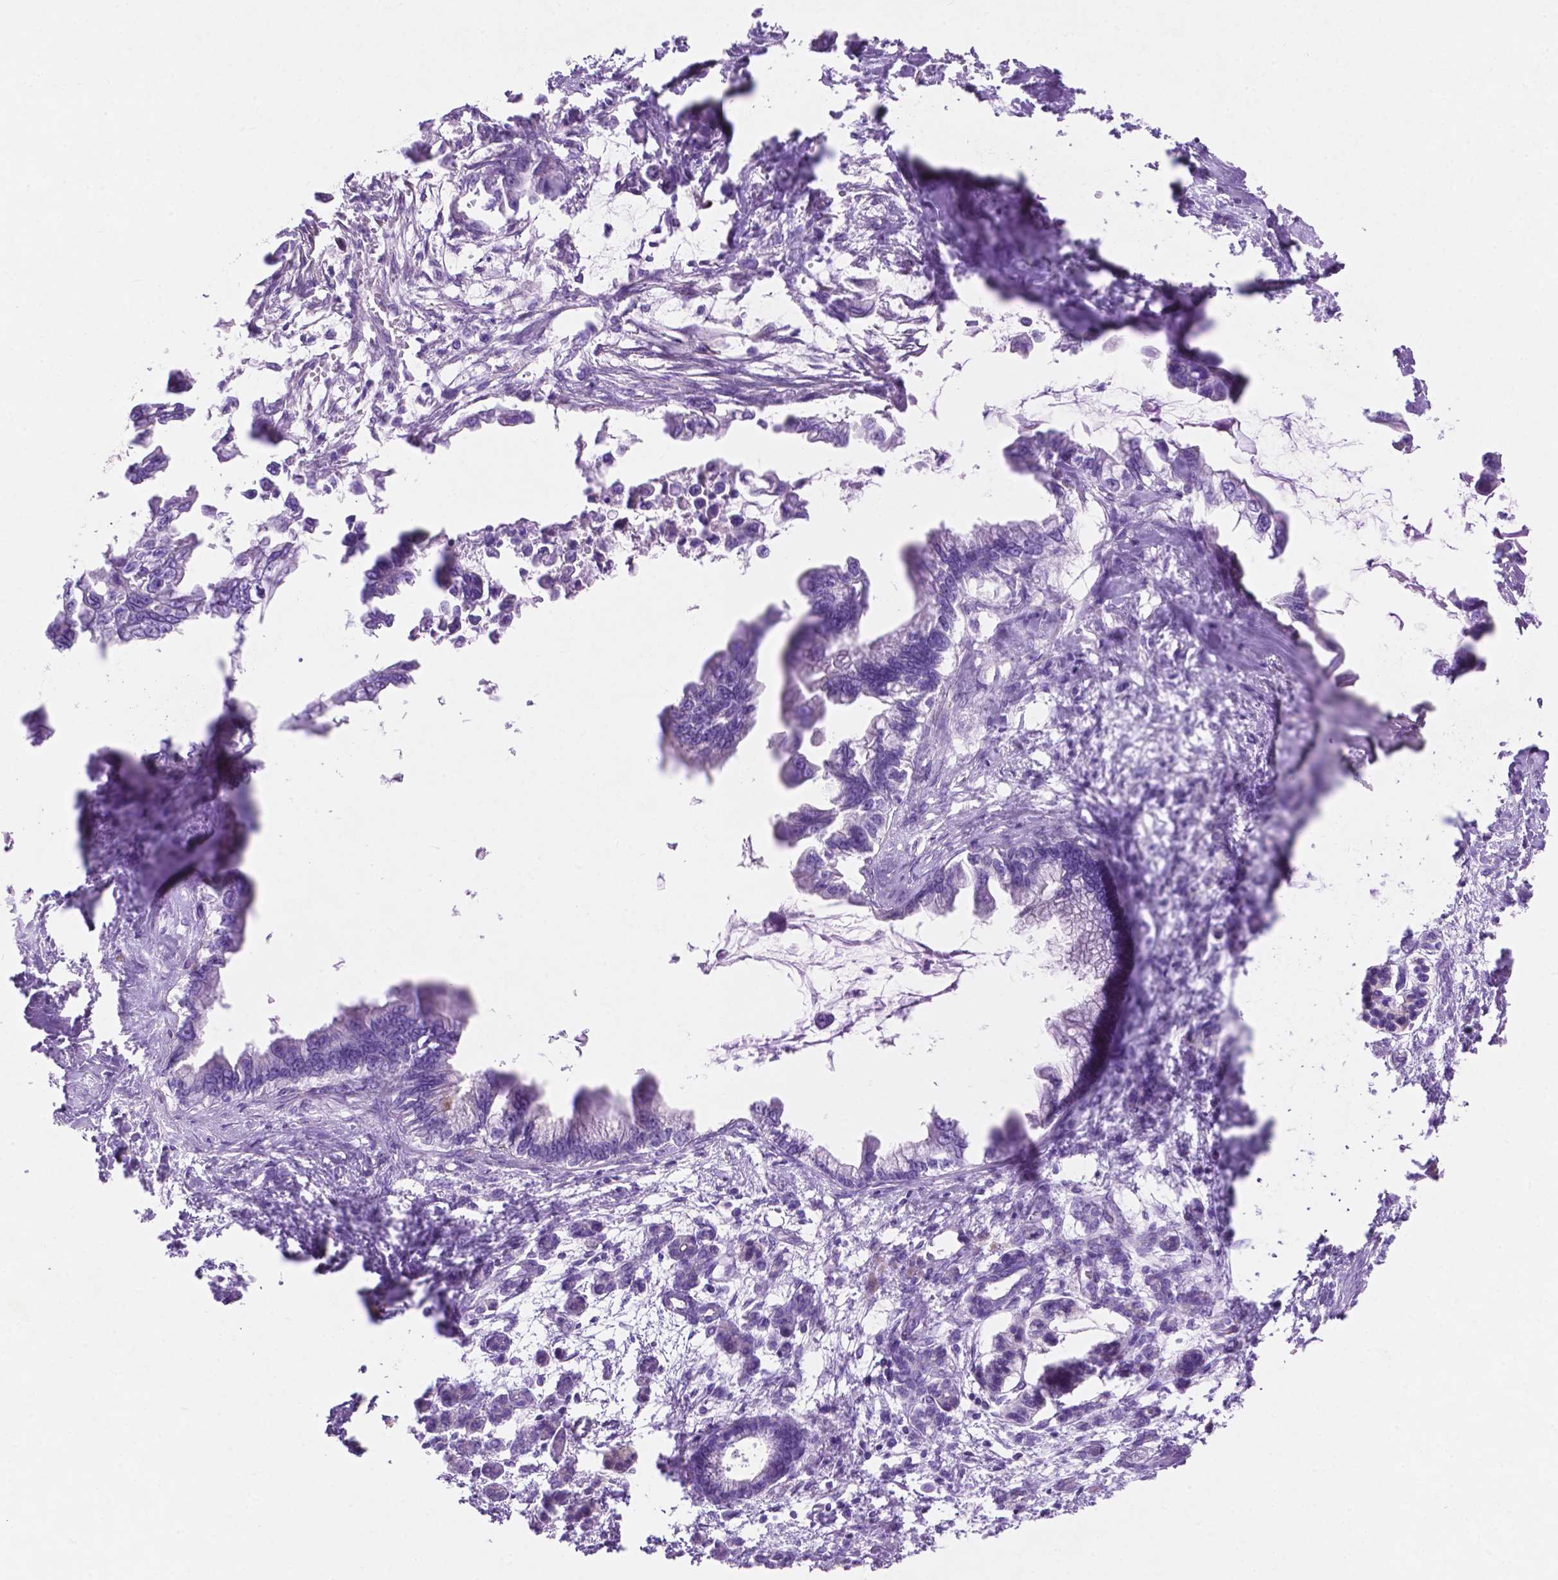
{"staining": {"intensity": "negative", "quantity": "none", "location": "none"}, "tissue": "pancreatic cancer", "cell_type": "Tumor cells", "image_type": "cancer", "snomed": [{"axis": "morphology", "description": "Adenocarcinoma, NOS"}, {"axis": "topography", "description": "Pancreas"}], "caption": "Immunohistochemistry (IHC) histopathology image of neoplastic tissue: human pancreatic adenocarcinoma stained with DAB displays no significant protein staining in tumor cells.", "gene": "ASPG", "patient": {"sex": "male", "age": 61}}